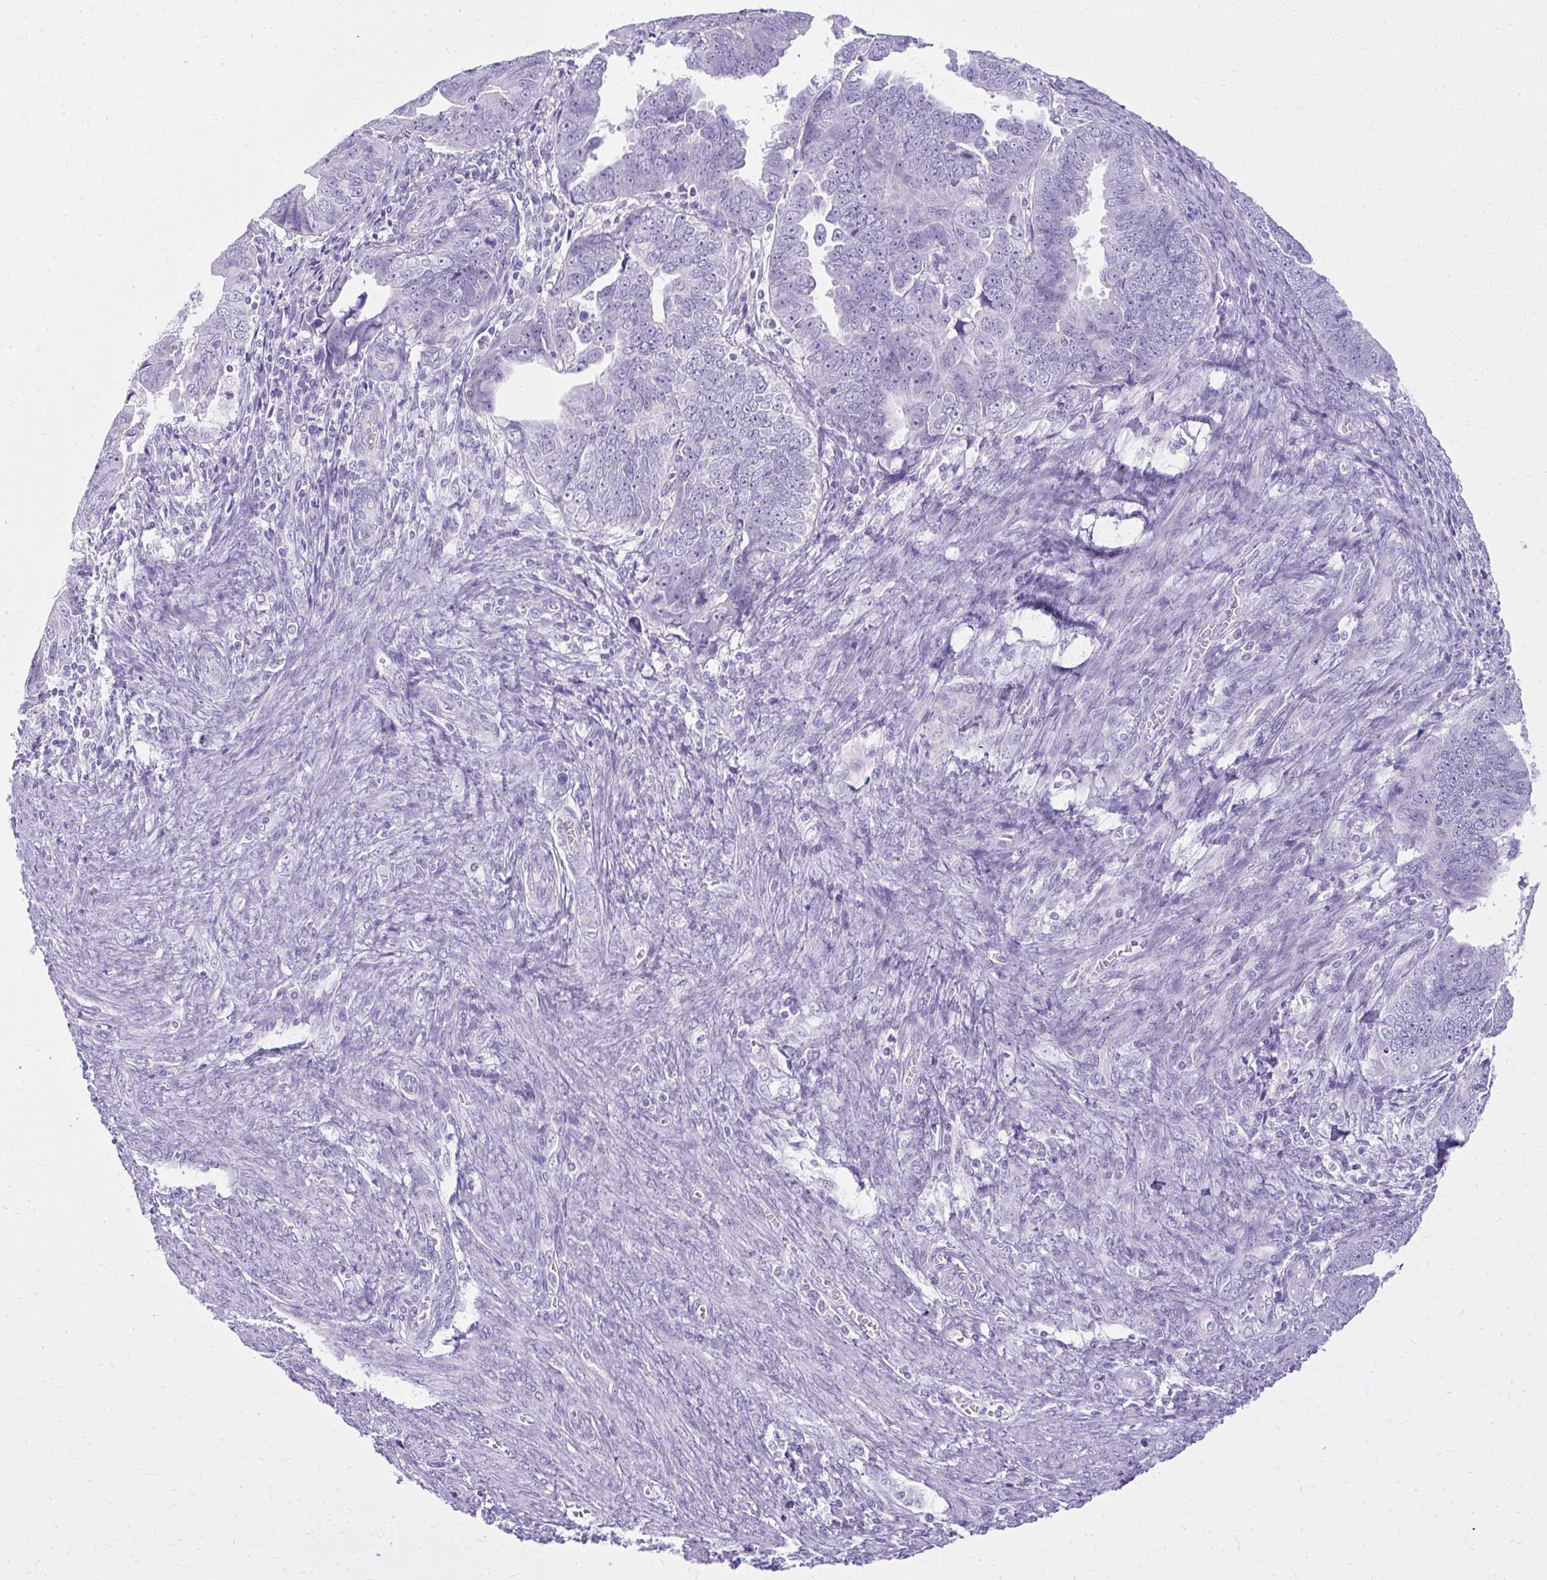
{"staining": {"intensity": "negative", "quantity": "none", "location": "none"}, "tissue": "endometrial cancer", "cell_type": "Tumor cells", "image_type": "cancer", "snomed": [{"axis": "morphology", "description": "Adenocarcinoma, NOS"}, {"axis": "topography", "description": "Endometrium"}], "caption": "Tumor cells are negative for protein expression in human endometrial cancer (adenocarcinoma).", "gene": "PRAP1", "patient": {"sex": "female", "age": 75}}